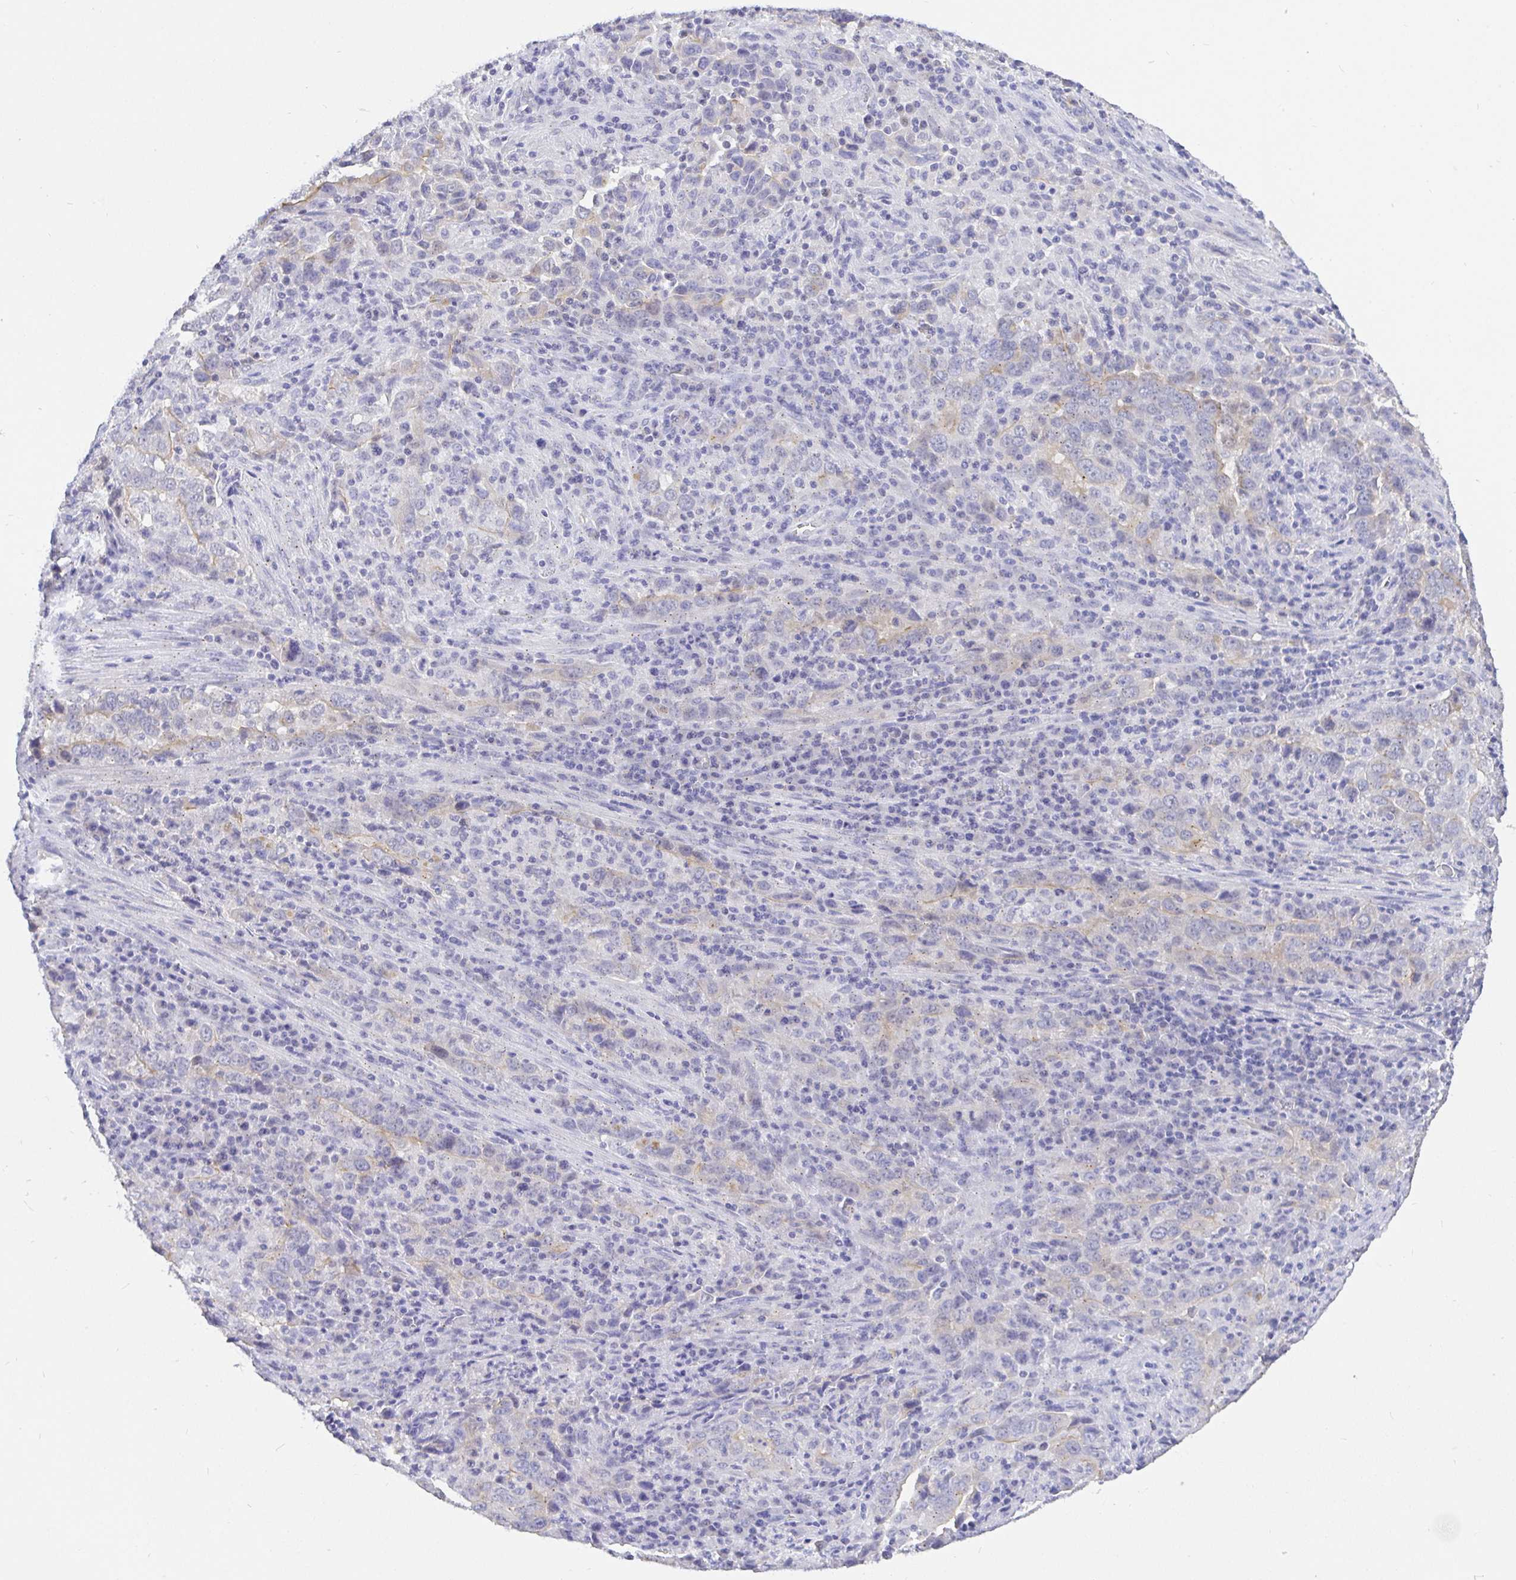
{"staining": {"intensity": "weak", "quantity": "25%-75%", "location": "cytoplasmic/membranous"}, "tissue": "lung cancer", "cell_type": "Tumor cells", "image_type": "cancer", "snomed": [{"axis": "morphology", "description": "Adenocarcinoma, NOS"}, {"axis": "topography", "description": "Lung"}], "caption": "Protein staining of adenocarcinoma (lung) tissue displays weak cytoplasmic/membranous staining in approximately 25%-75% of tumor cells. The staining was performed using DAB to visualize the protein expression in brown, while the nuclei were stained in blue with hematoxylin (Magnification: 20x).", "gene": "EZHIP", "patient": {"sex": "male", "age": 67}}